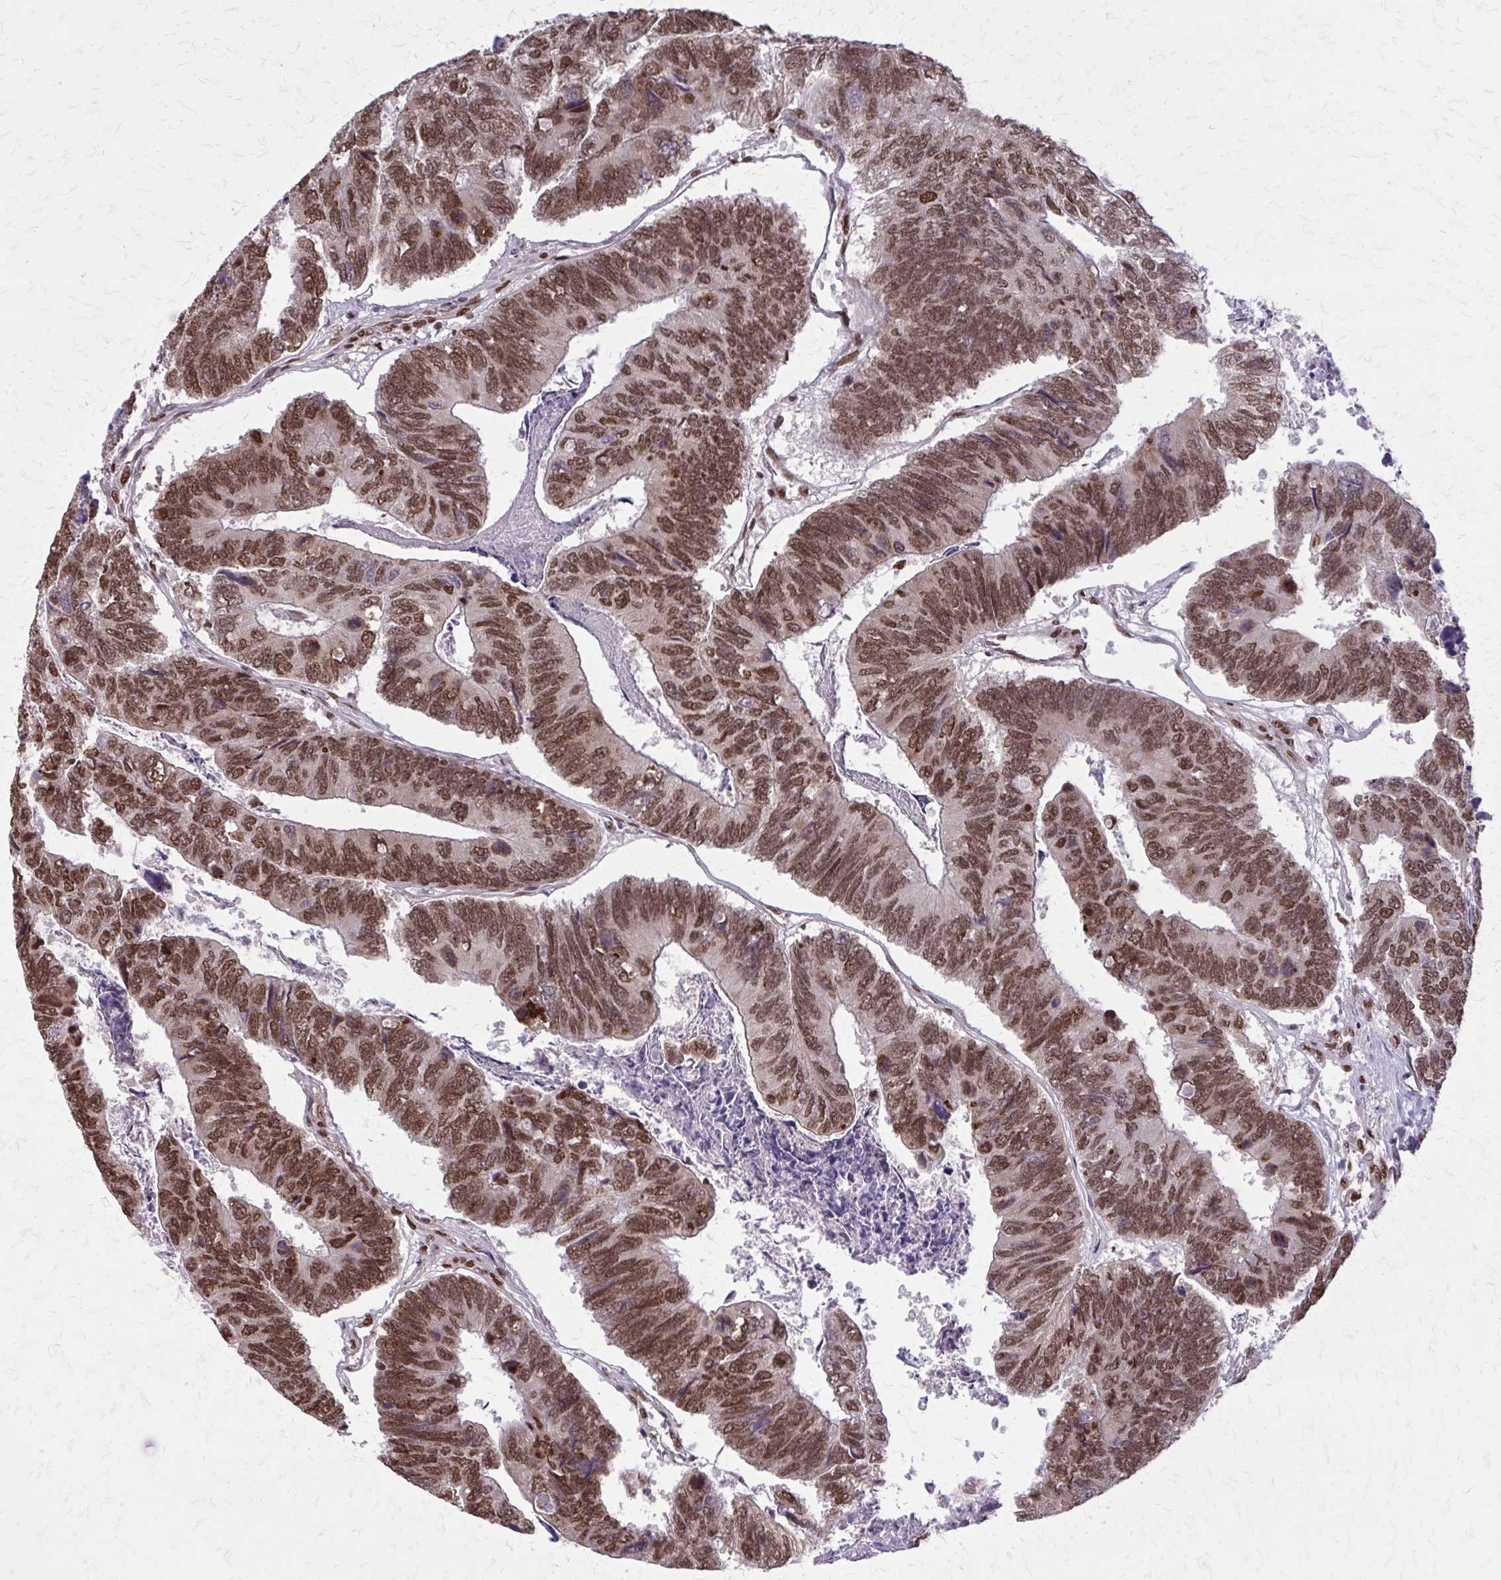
{"staining": {"intensity": "moderate", "quantity": ">75%", "location": "nuclear"}, "tissue": "colorectal cancer", "cell_type": "Tumor cells", "image_type": "cancer", "snomed": [{"axis": "morphology", "description": "Adenocarcinoma, NOS"}, {"axis": "topography", "description": "Colon"}], "caption": "Protein expression analysis of human colorectal adenocarcinoma reveals moderate nuclear staining in about >75% of tumor cells.", "gene": "TTF1", "patient": {"sex": "female", "age": 67}}